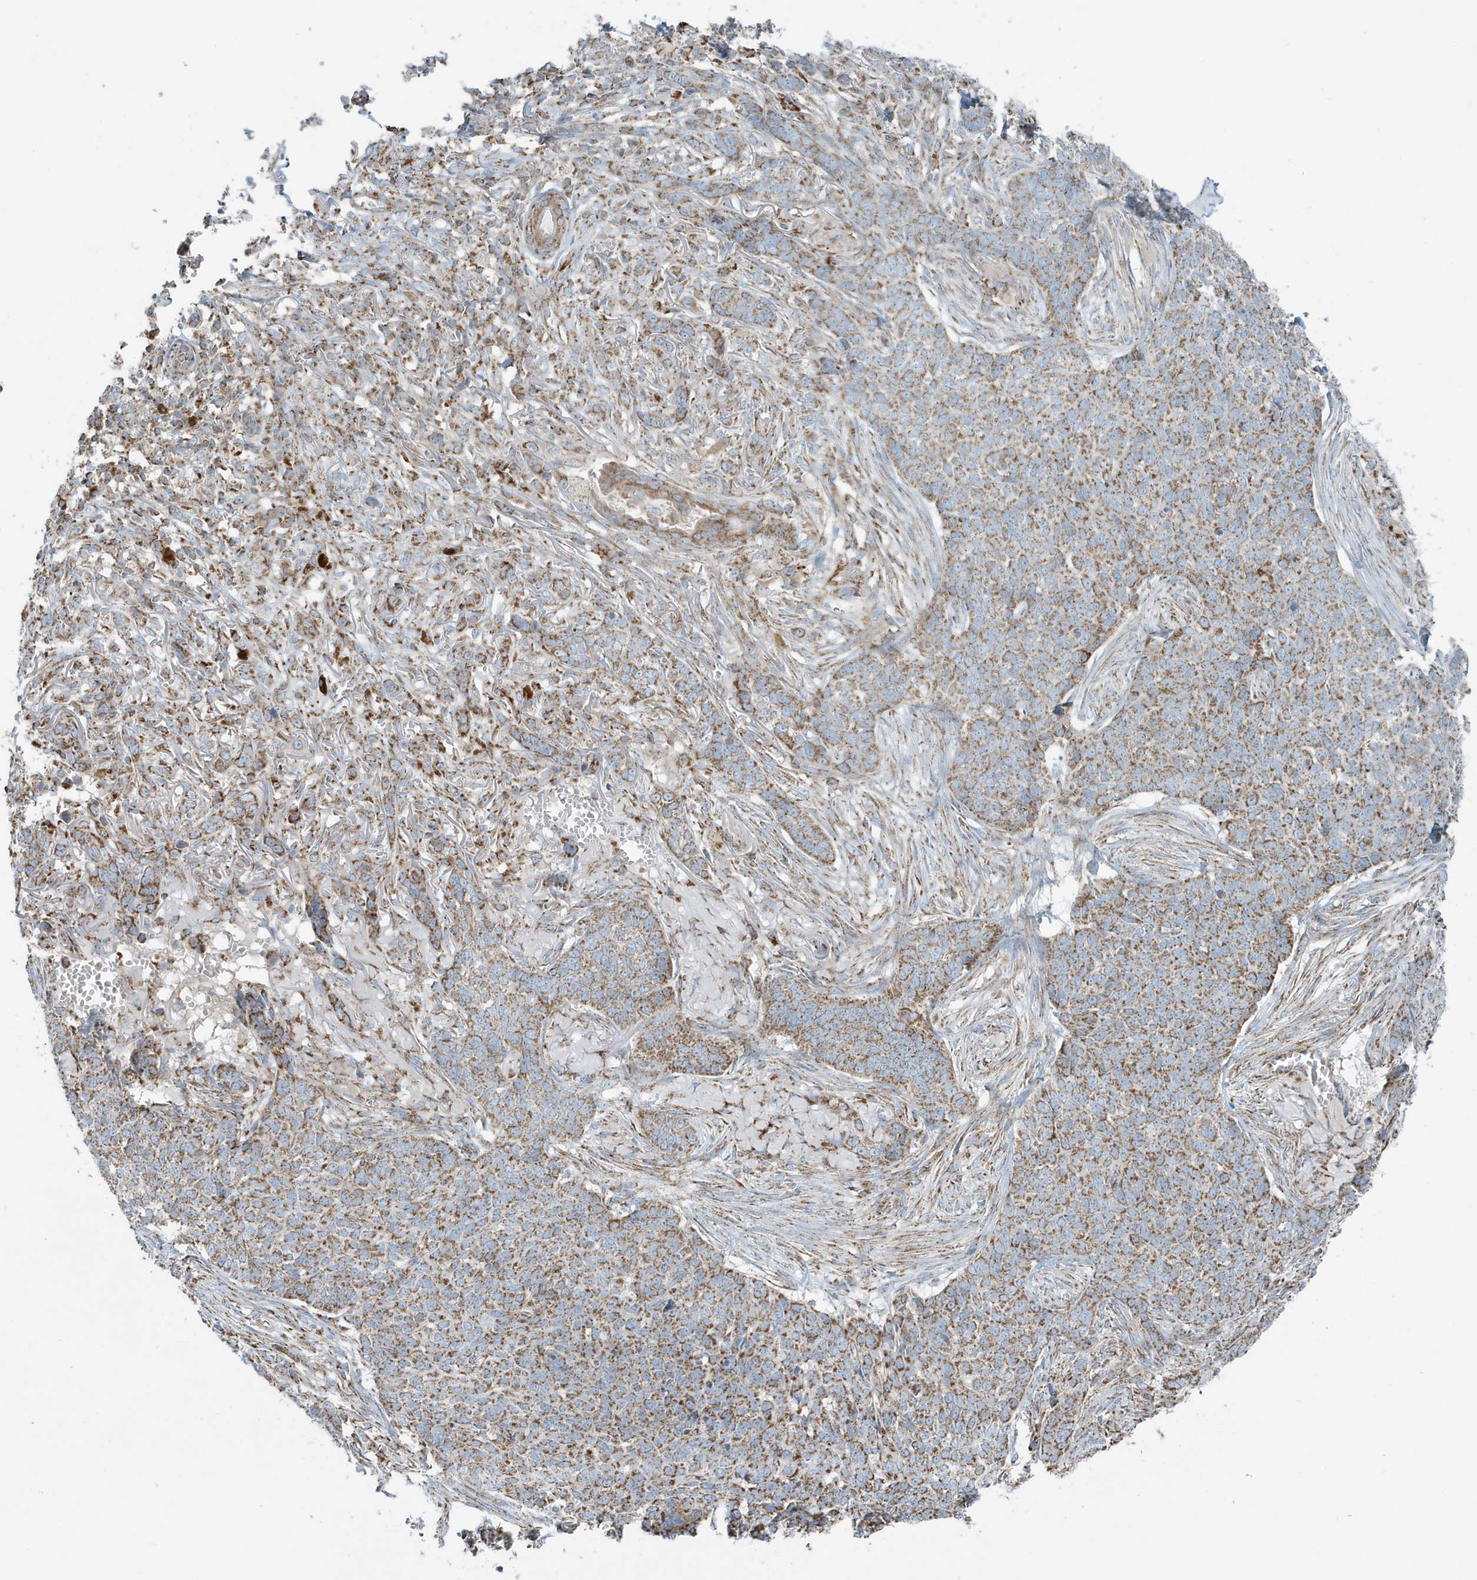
{"staining": {"intensity": "moderate", "quantity": ">75%", "location": "cytoplasmic/membranous"}, "tissue": "skin cancer", "cell_type": "Tumor cells", "image_type": "cancer", "snomed": [{"axis": "morphology", "description": "Basal cell carcinoma"}, {"axis": "topography", "description": "Skin"}], "caption": "Moderate cytoplasmic/membranous expression for a protein is identified in approximately >75% of tumor cells of skin cancer (basal cell carcinoma) using immunohistochemistry (IHC).", "gene": "RAB11FIP3", "patient": {"sex": "male", "age": 85}}